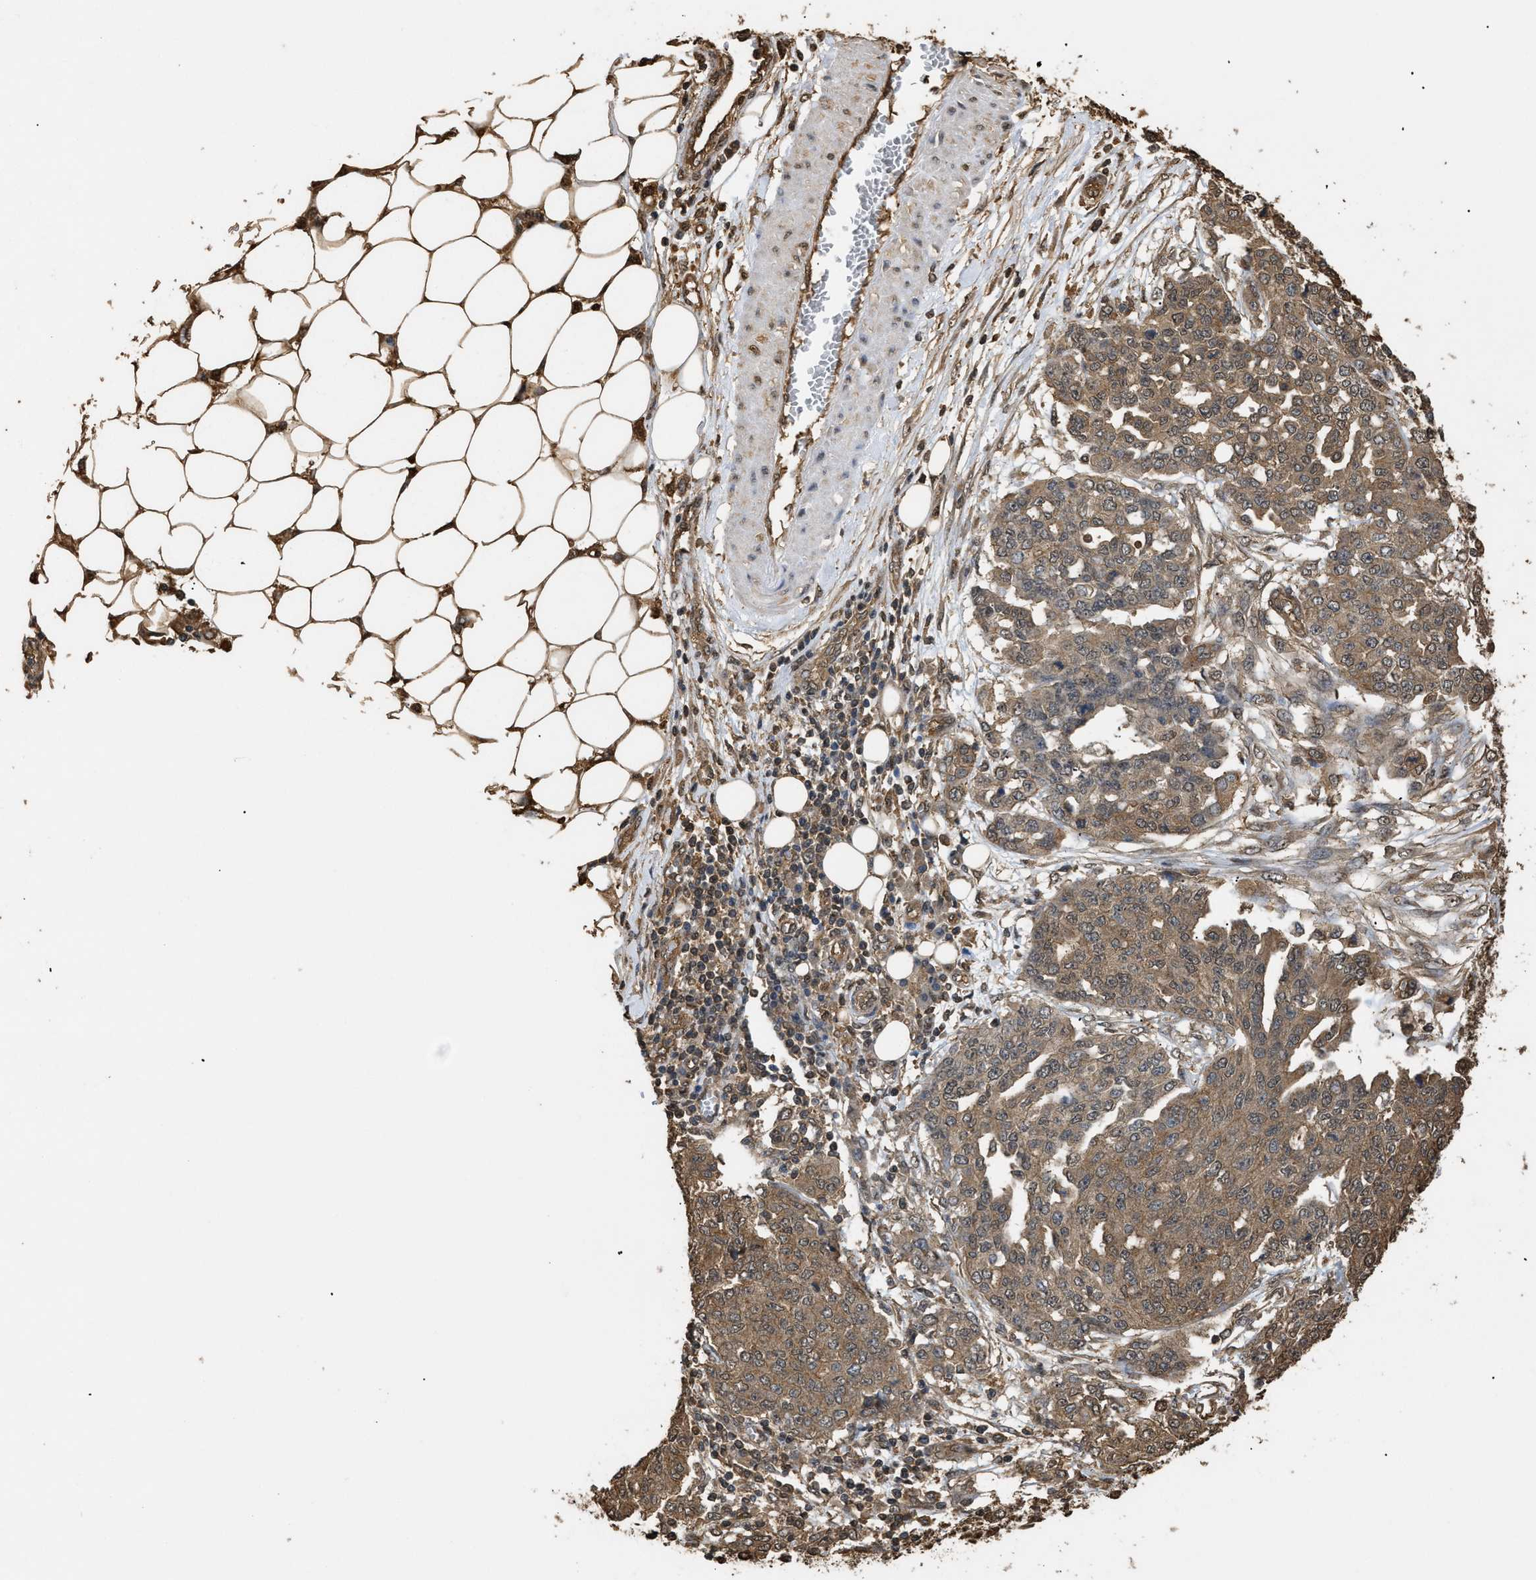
{"staining": {"intensity": "moderate", "quantity": ">75%", "location": "cytoplasmic/membranous"}, "tissue": "ovarian cancer", "cell_type": "Tumor cells", "image_type": "cancer", "snomed": [{"axis": "morphology", "description": "Cystadenocarcinoma, serous, NOS"}, {"axis": "topography", "description": "Soft tissue"}, {"axis": "topography", "description": "Ovary"}], "caption": "IHC image of ovarian serous cystadenocarcinoma stained for a protein (brown), which exhibits medium levels of moderate cytoplasmic/membranous expression in about >75% of tumor cells.", "gene": "CALM1", "patient": {"sex": "female", "age": 57}}